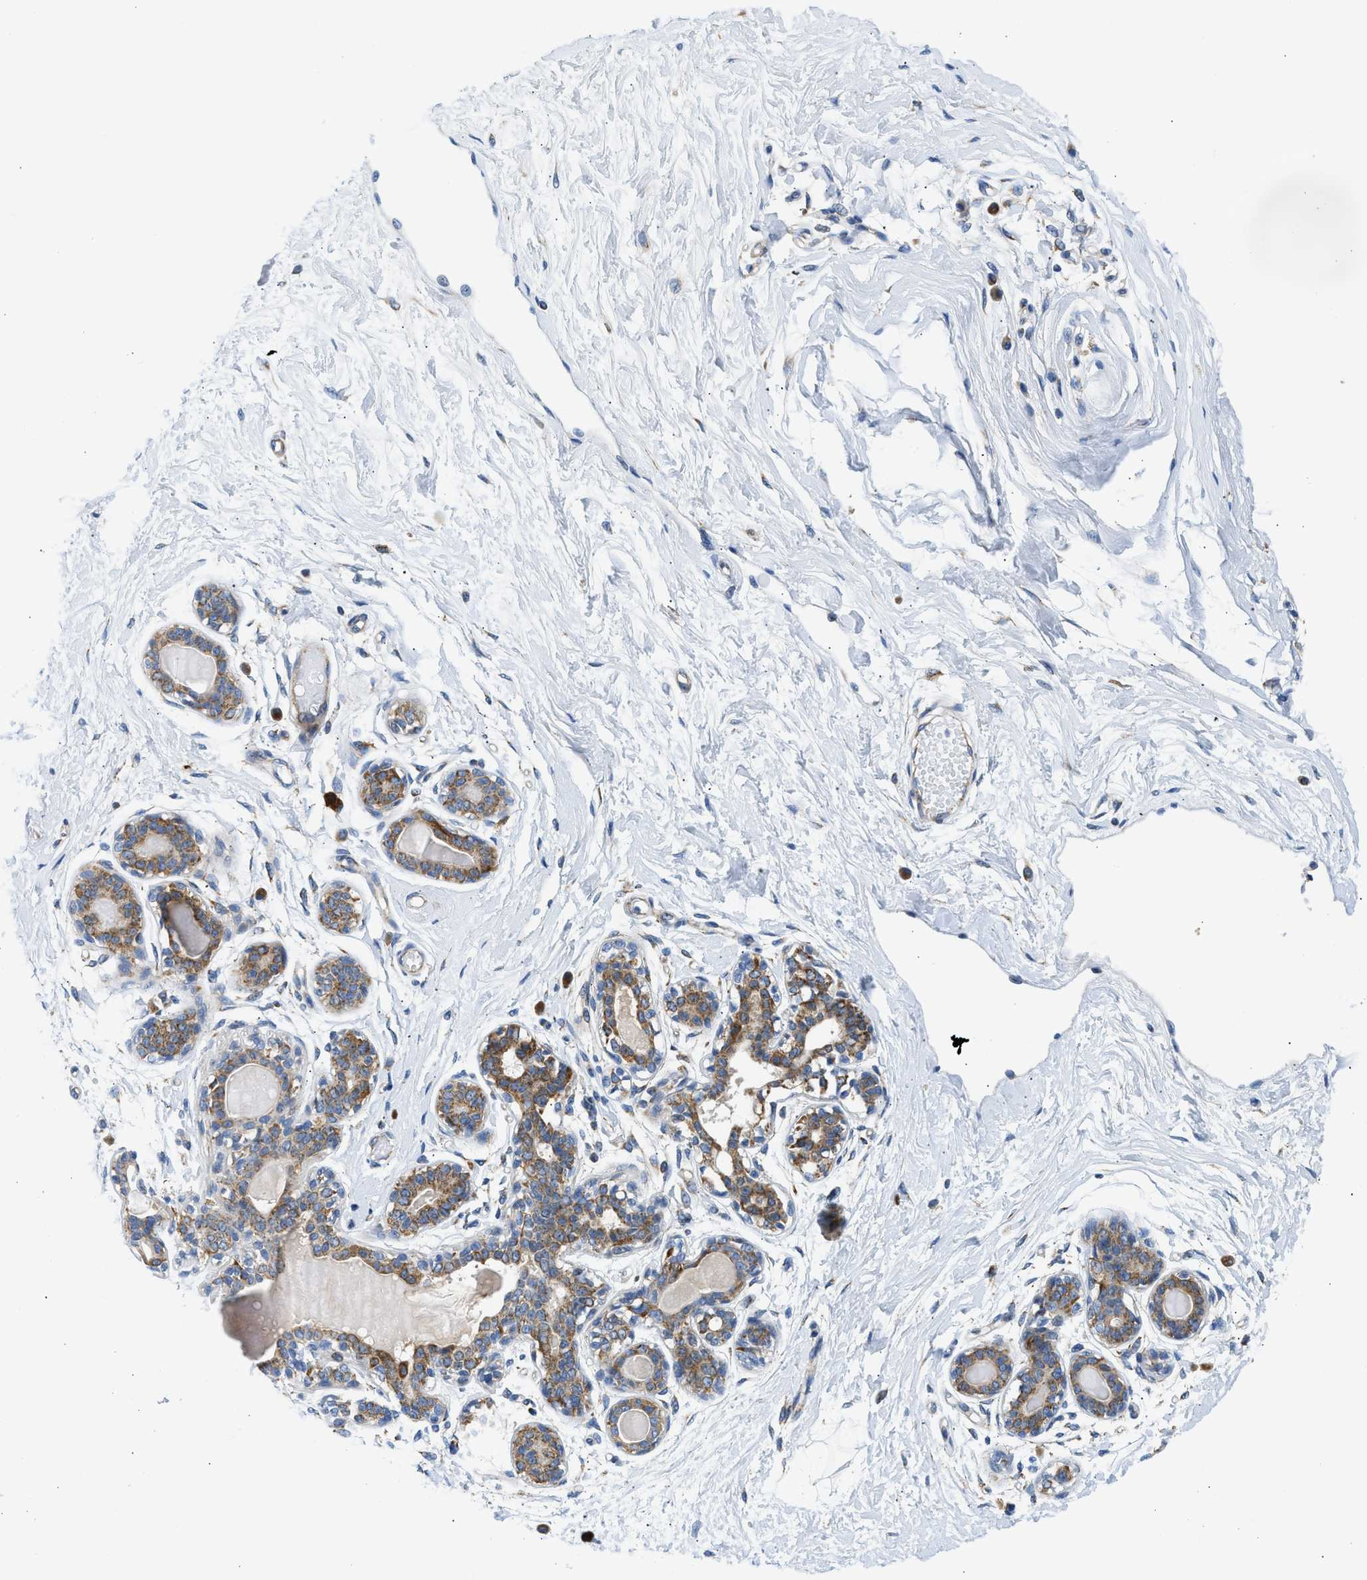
{"staining": {"intensity": "negative", "quantity": "none", "location": "none"}, "tissue": "breast", "cell_type": "Adipocytes", "image_type": "normal", "snomed": [{"axis": "morphology", "description": "Normal tissue, NOS"}, {"axis": "topography", "description": "Breast"}], "caption": "This is a micrograph of immunohistochemistry (IHC) staining of benign breast, which shows no positivity in adipocytes. The staining is performed using DAB brown chromogen with nuclei counter-stained in using hematoxylin.", "gene": "CAMKK2", "patient": {"sex": "female", "age": 45}}